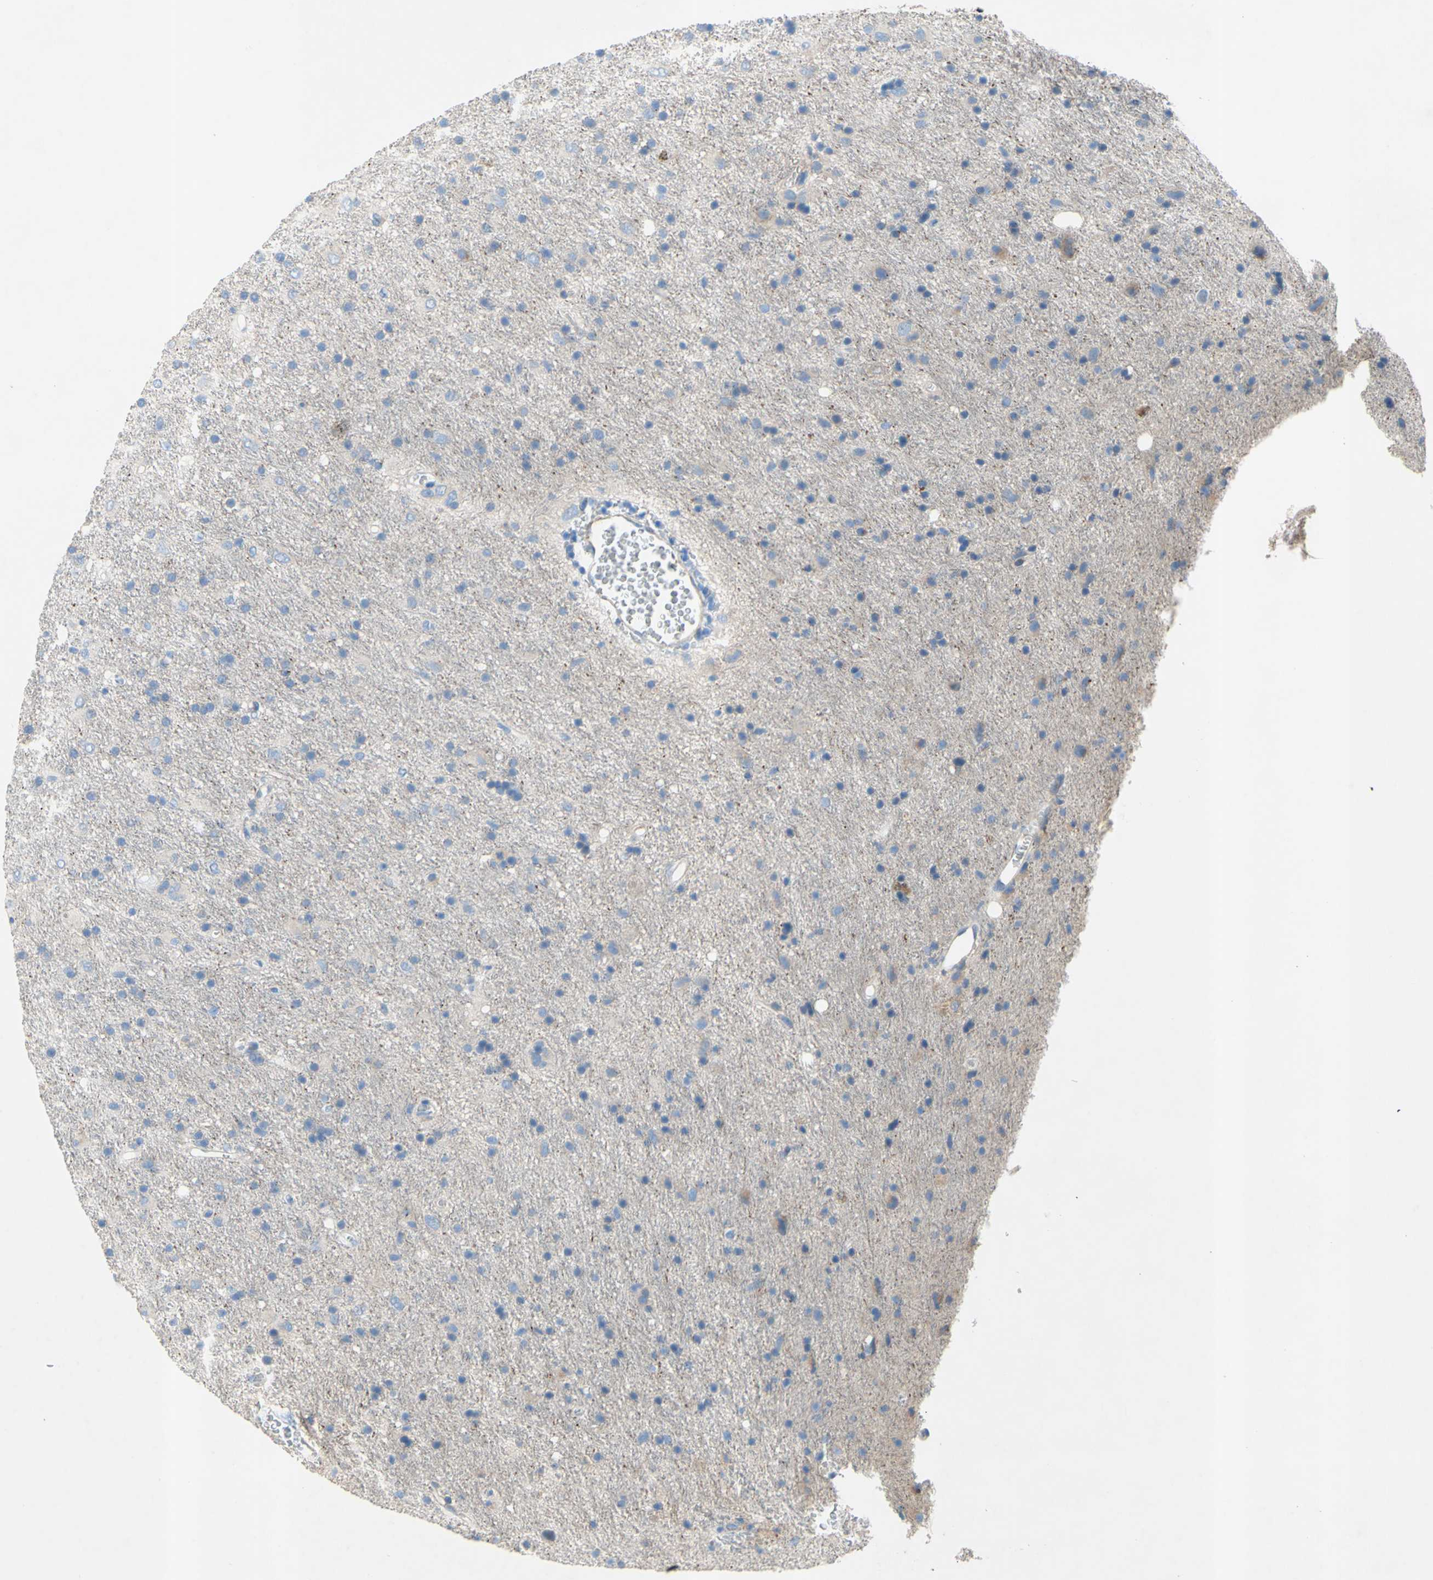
{"staining": {"intensity": "weak", "quantity": "<25%", "location": "cytoplasmic/membranous"}, "tissue": "glioma", "cell_type": "Tumor cells", "image_type": "cancer", "snomed": [{"axis": "morphology", "description": "Glioma, malignant, Low grade"}, {"axis": "topography", "description": "Brain"}], "caption": "Tumor cells are negative for brown protein staining in glioma.", "gene": "TMIGD2", "patient": {"sex": "male", "age": 77}}